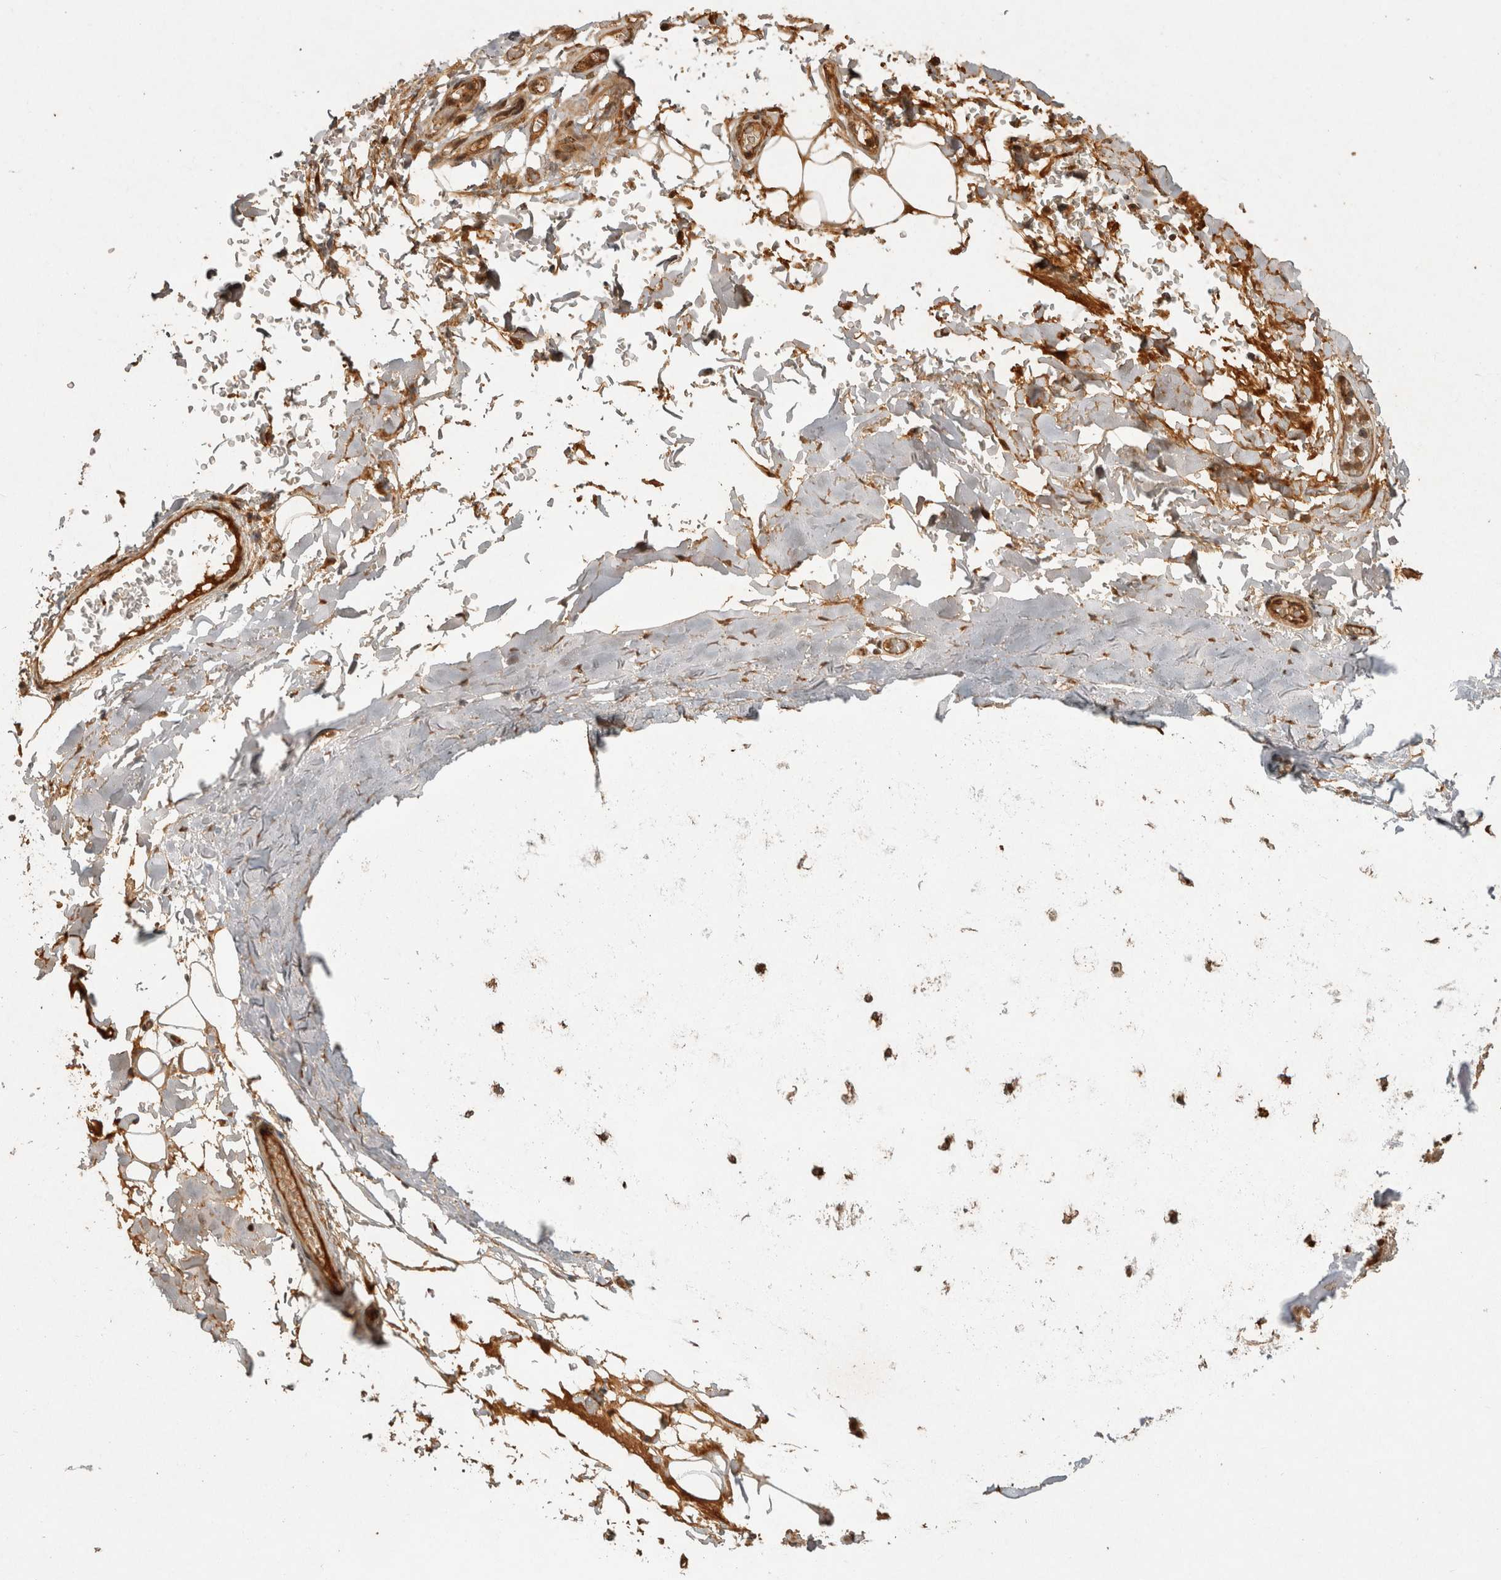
{"staining": {"intensity": "moderate", "quantity": ">75%", "location": "cytoplasmic/membranous"}, "tissue": "adipose tissue", "cell_type": "Adipocytes", "image_type": "normal", "snomed": [{"axis": "morphology", "description": "Normal tissue, NOS"}, {"axis": "topography", "description": "Cartilage tissue"}], "caption": "An immunohistochemistry image of normal tissue is shown. Protein staining in brown labels moderate cytoplasmic/membranous positivity in adipose tissue within adipocytes. The staining was performed using DAB, with brown indicating positive protein expression. Nuclei are stained blue with hematoxylin.", "gene": "CAMSAP2", "patient": {"sex": "female", "age": 63}}